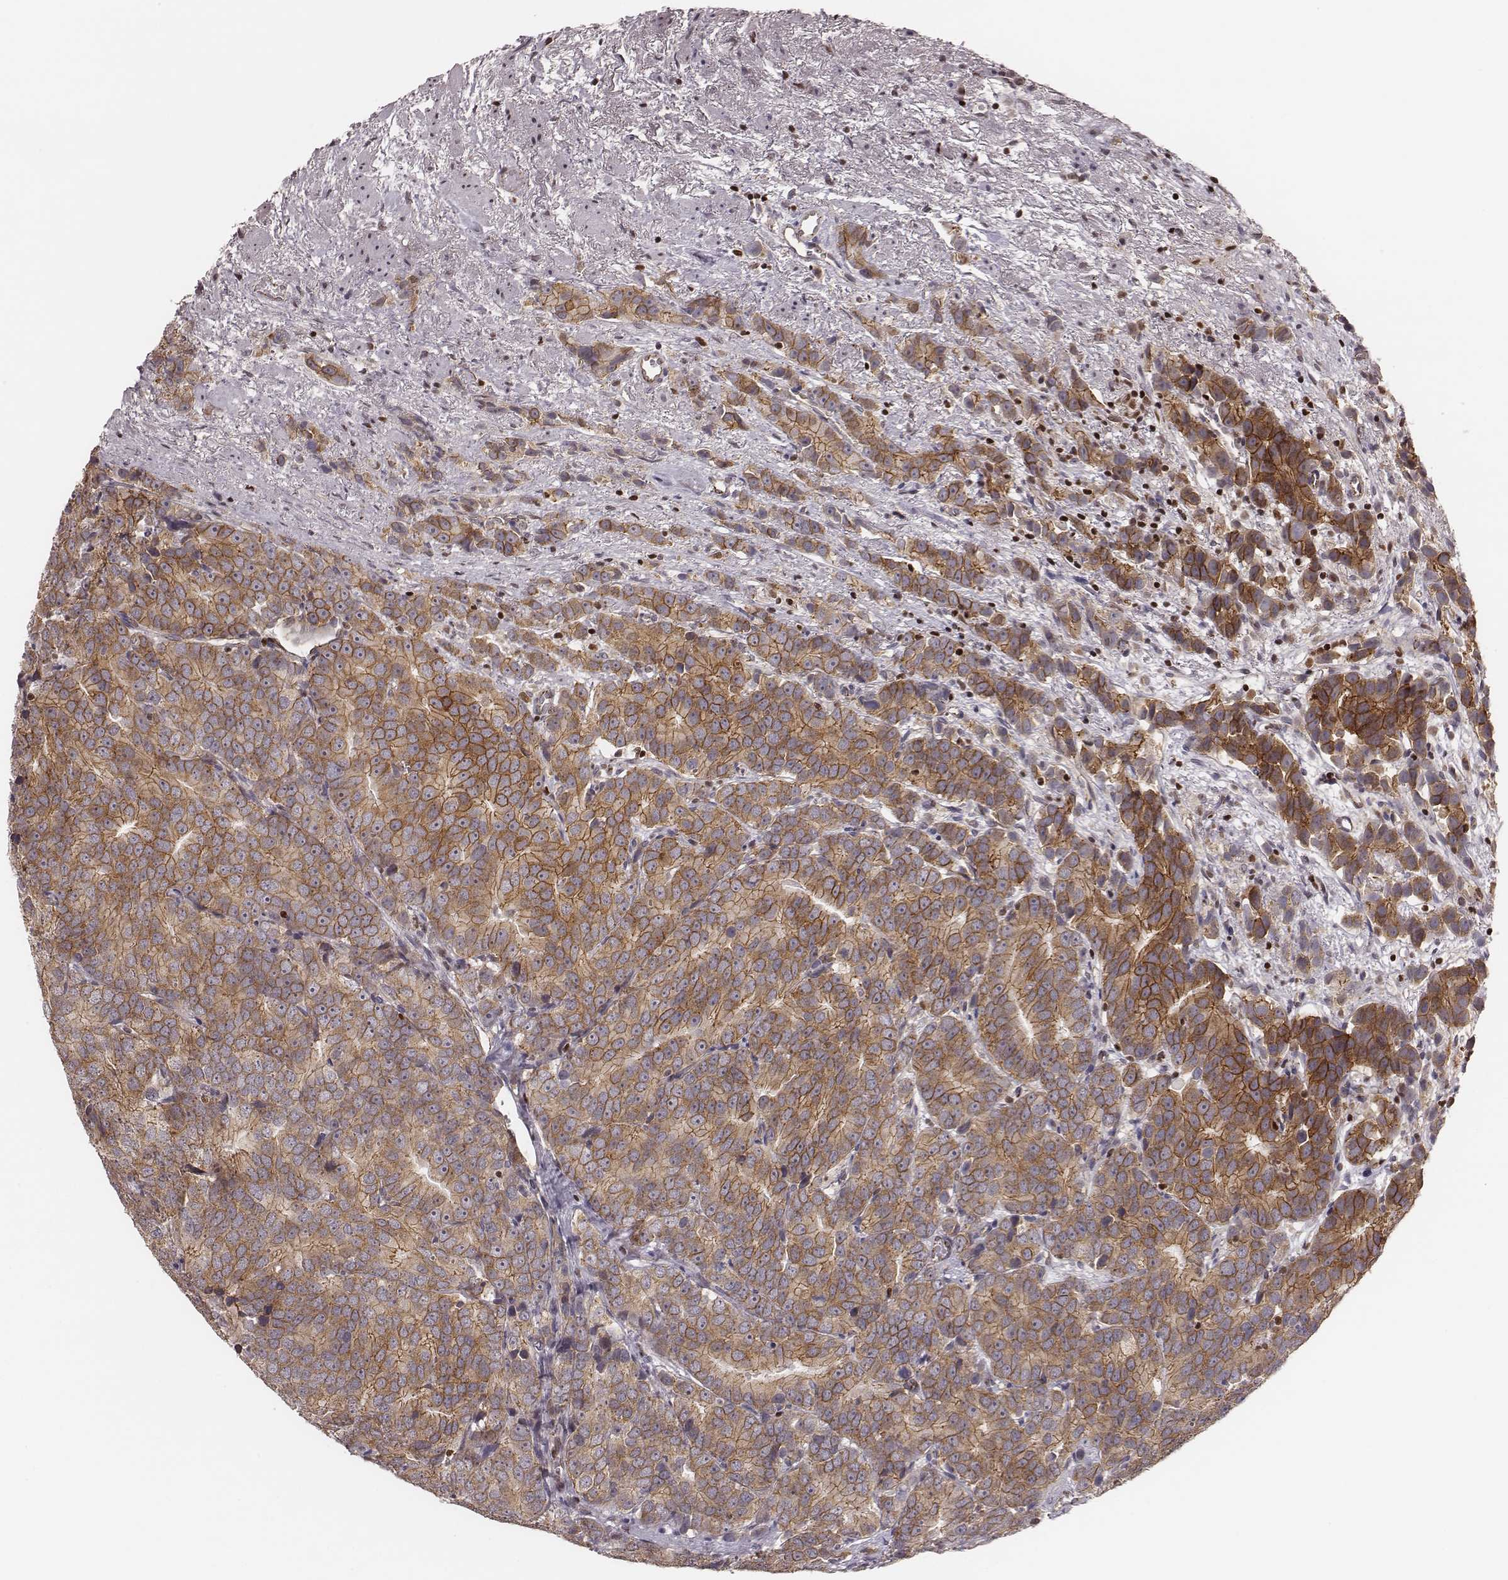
{"staining": {"intensity": "moderate", "quantity": ">75%", "location": "cytoplasmic/membranous"}, "tissue": "prostate cancer", "cell_type": "Tumor cells", "image_type": "cancer", "snomed": [{"axis": "morphology", "description": "Adenocarcinoma, High grade"}, {"axis": "topography", "description": "Prostate"}], "caption": "A histopathology image of prostate cancer (high-grade adenocarcinoma) stained for a protein shows moderate cytoplasmic/membranous brown staining in tumor cells.", "gene": "WDR59", "patient": {"sex": "male", "age": 90}}